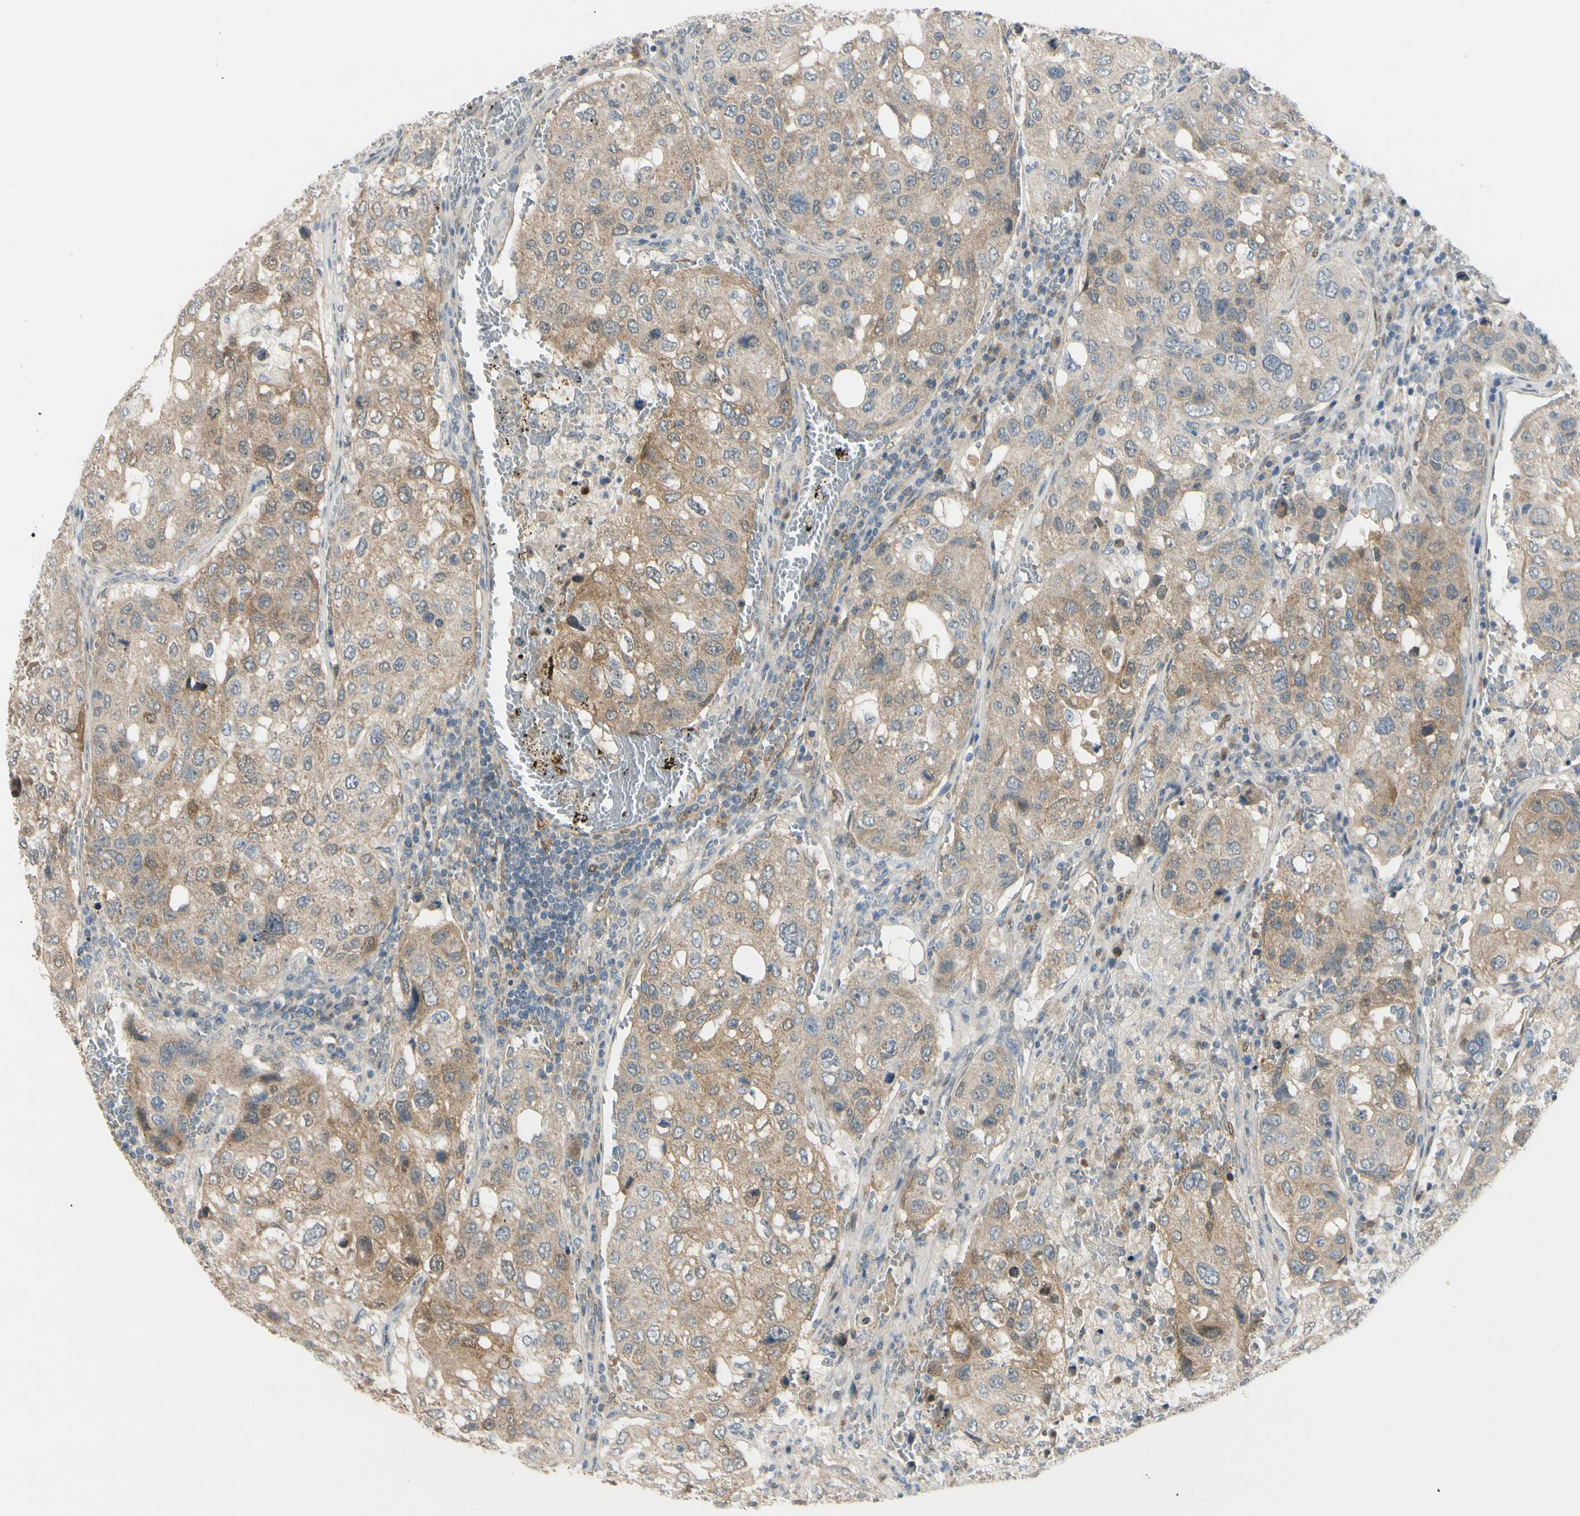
{"staining": {"intensity": "weak", "quantity": ">75%", "location": "cytoplasmic/membranous"}, "tissue": "urothelial cancer", "cell_type": "Tumor cells", "image_type": "cancer", "snomed": [{"axis": "morphology", "description": "Urothelial carcinoma, High grade"}, {"axis": "topography", "description": "Lymph node"}, {"axis": "topography", "description": "Urinary bladder"}], "caption": "Approximately >75% of tumor cells in urothelial cancer demonstrate weak cytoplasmic/membranous protein expression as visualized by brown immunohistochemical staining.", "gene": "FHL2", "patient": {"sex": "male", "age": 51}}